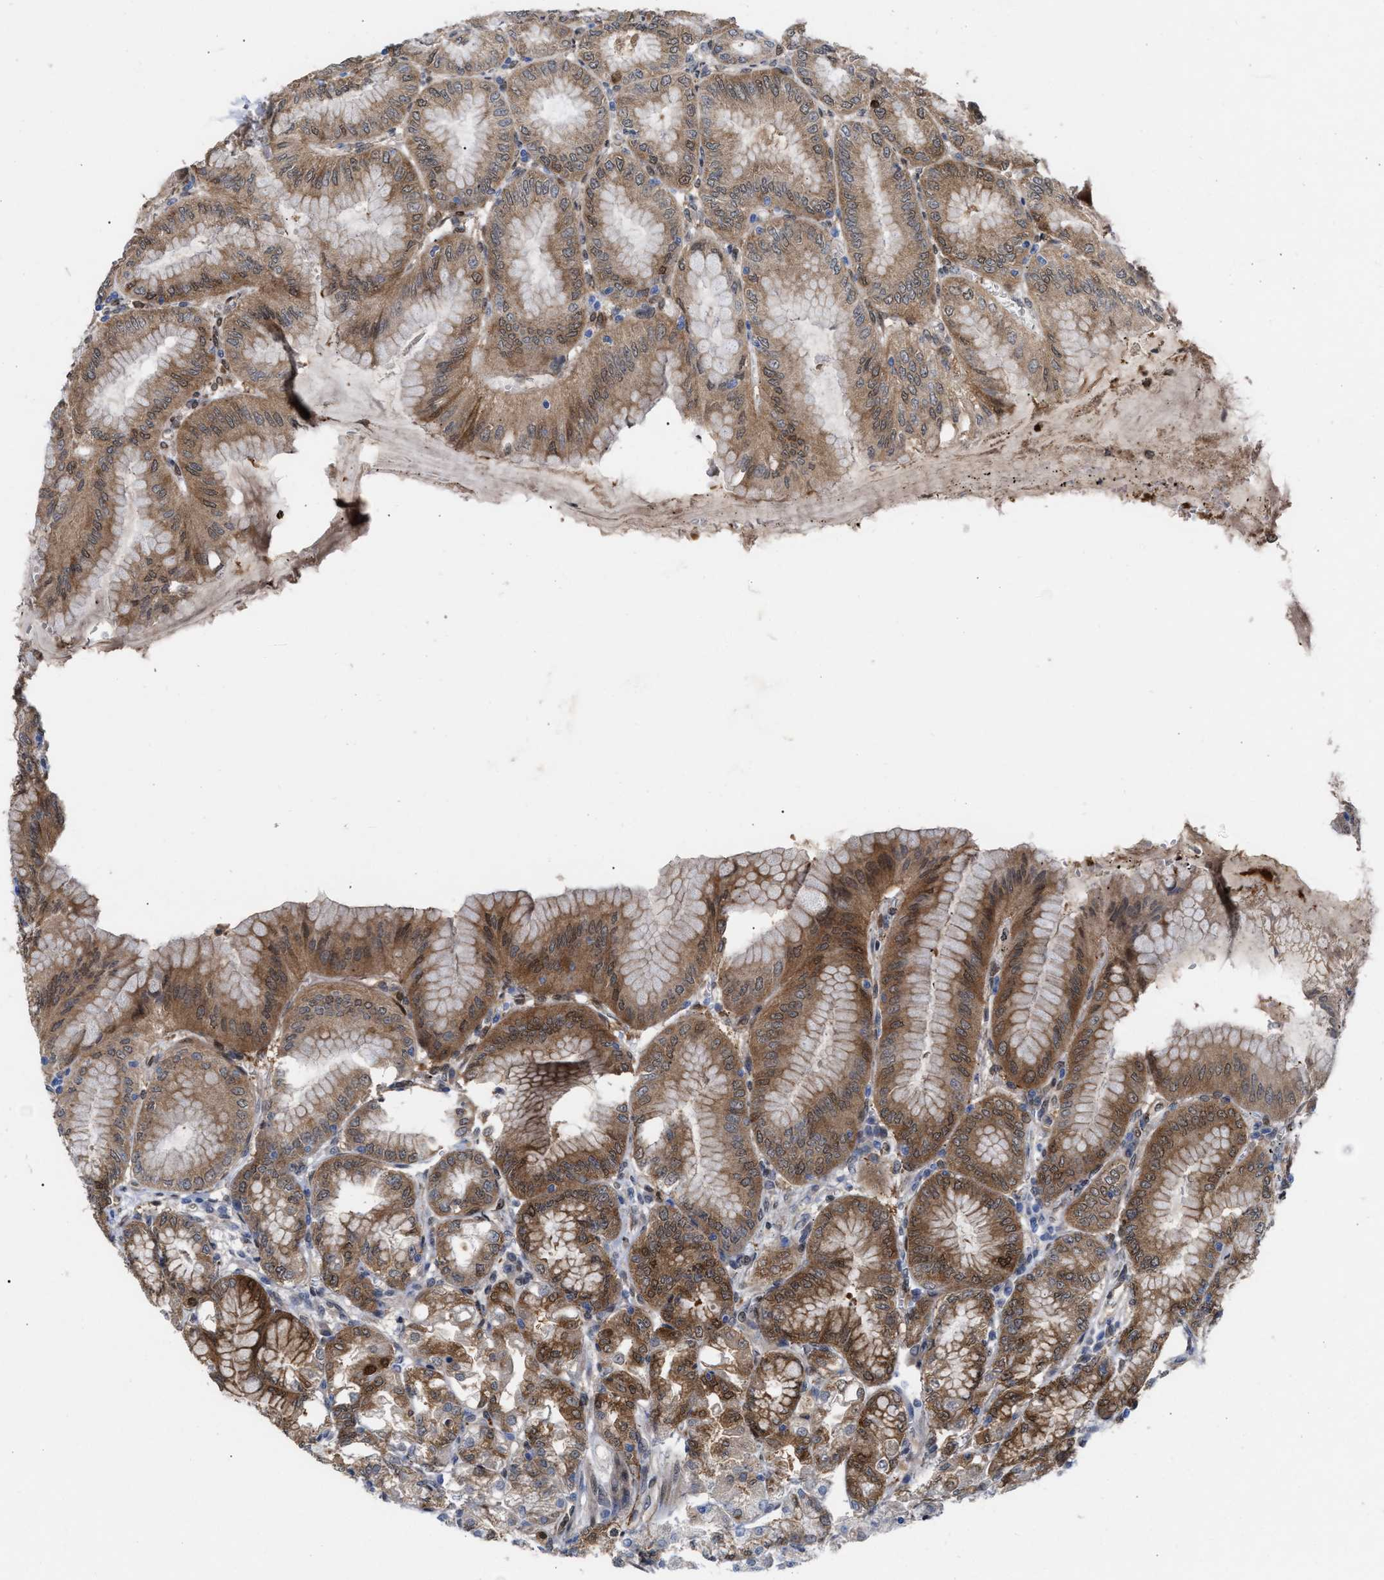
{"staining": {"intensity": "moderate", "quantity": ">75%", "location": "cytoplasmic/membranous,nuclear"}, "tissue": "stomach", "cell_type": "Glandular cells", "image_type": "normal", "snomed": [{"axis": "morphology", "description": "Normal tissue, NOS"}, {"axis": "topography", "description": "Stomach, lower"}], "caption": "Moderate cytoplasmic/membranous,nuclear protein positivity is present in approximately >75% of glandular cells in stomach. (DAB (3,3'-diaminobenzidine) = brown stain, brightfield microscopy at high magnification).", "gene": "TP53I3", "patient": {"sex": "male", "age": 71}}